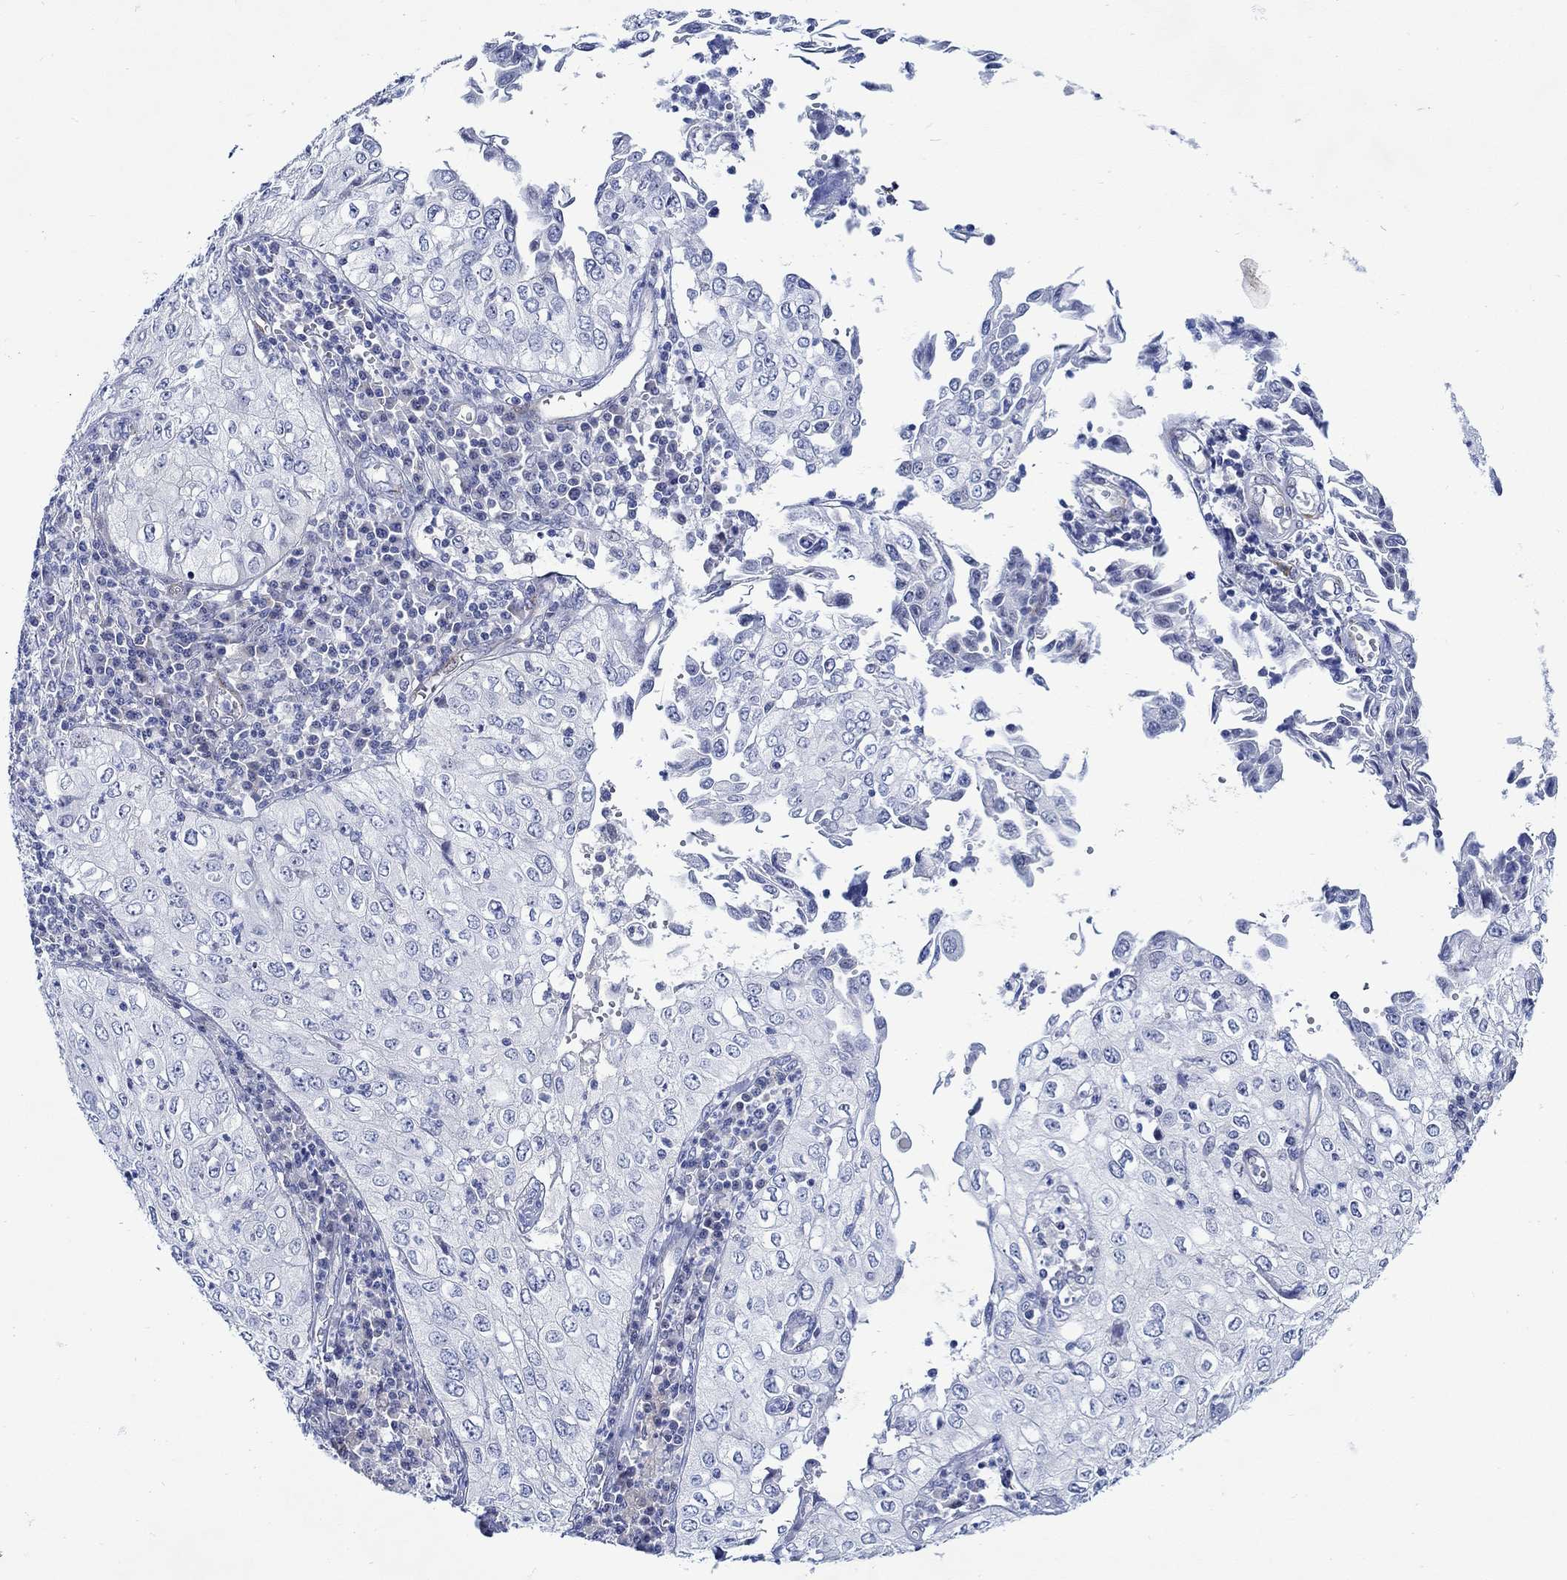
{"staining": {"intensity": "negative", "quantity": "none", "location": "none"}, "tissue": "cervical cancer", "cell_type": "Tumor cells", "image_type": "cancer", "snomed": [{"axis": "morphology", "description": "Squamous cell carcinoma, NOS"}, {"axis": "topography", "description": "Cervix"}], "caption": "High magnification brightfield microscopy of squamous cell carcinoma (cervical) stained with DAB (3,3'-diaminobenzidine) (brown) and counterstained with hematoxylin (blue): tumor cells show no significant expression.", "gene": "KSR2", "patient": {"sex": "female", "age": 24}}